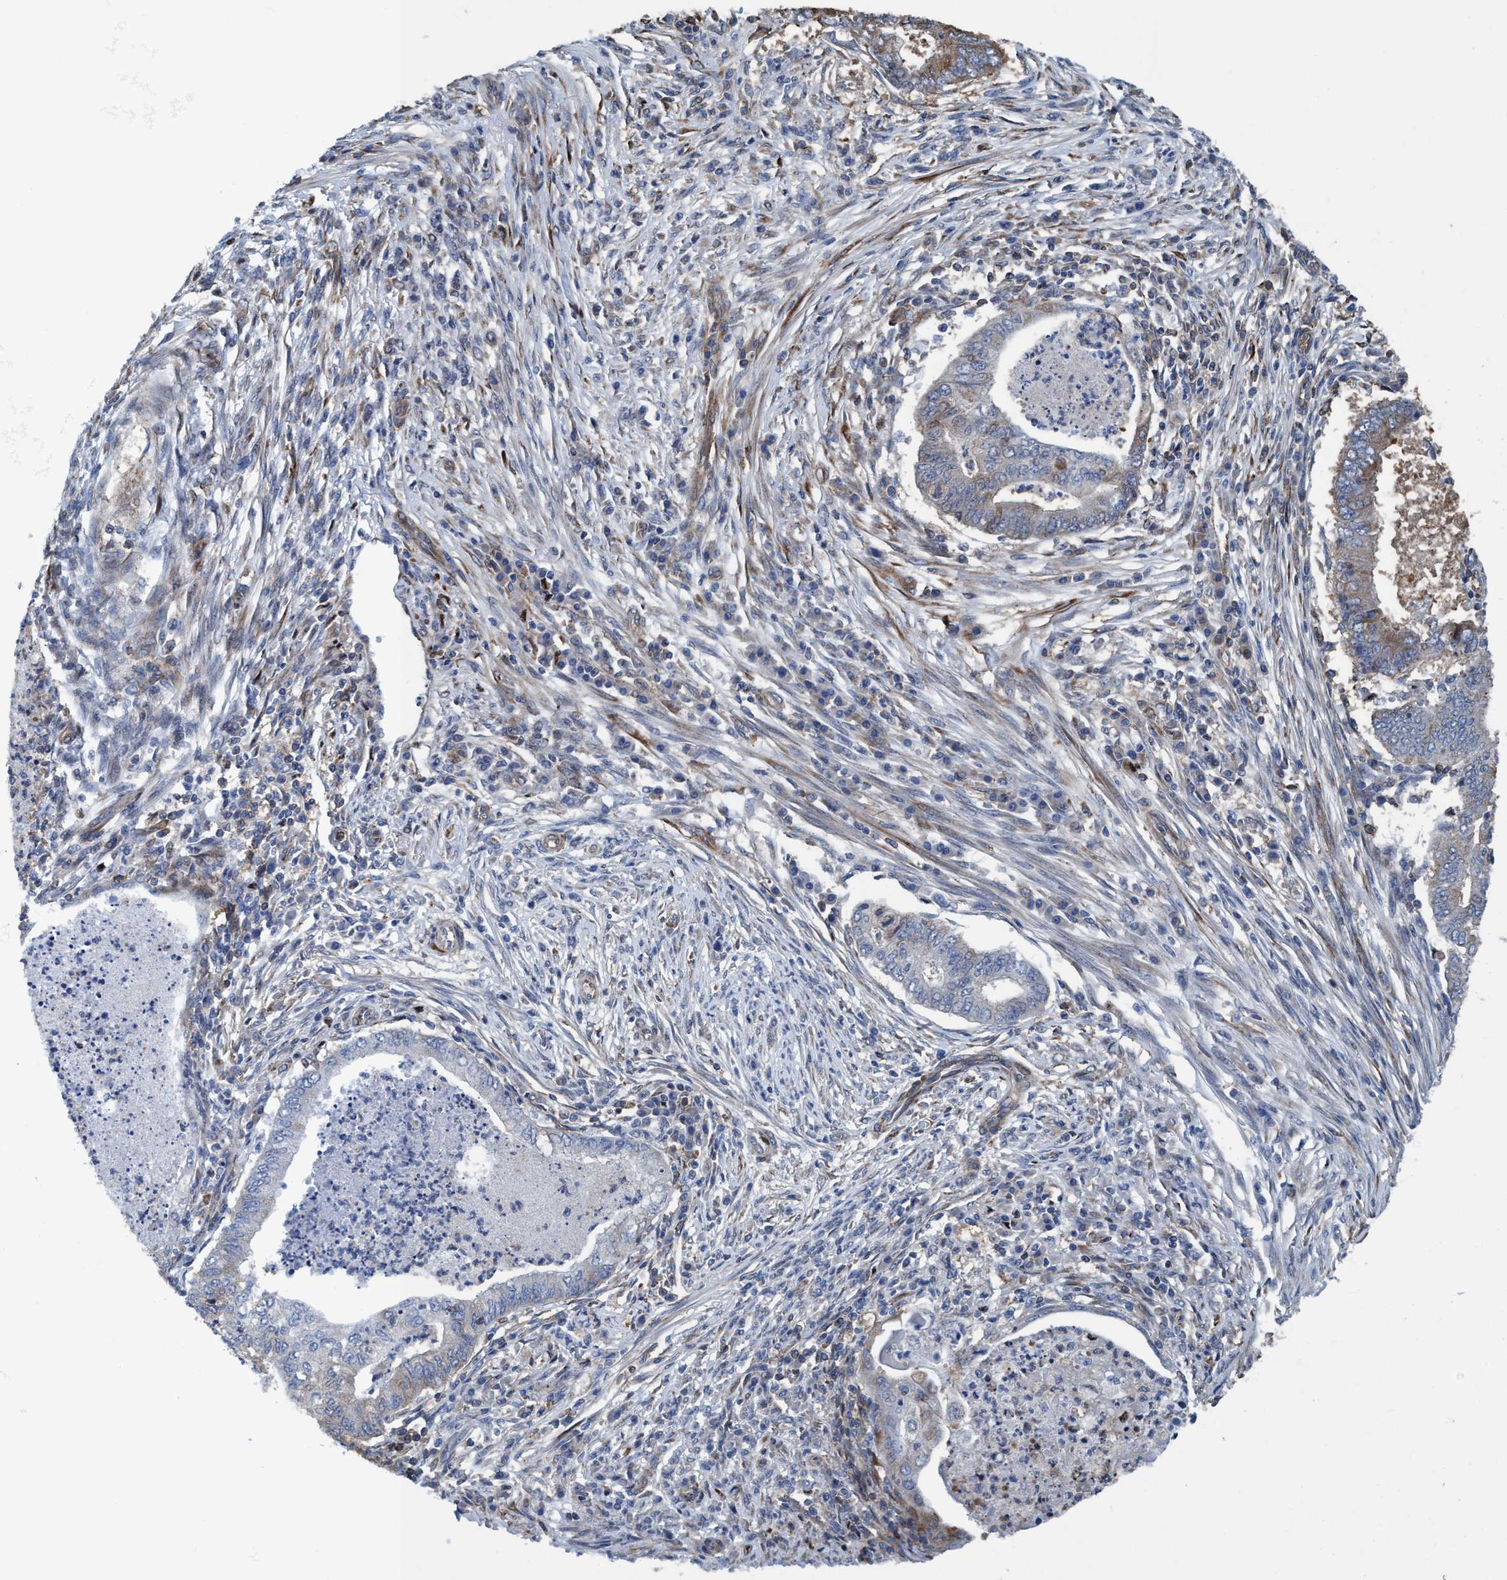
{"staining": {"intensity": "moderate", "quantity": "<25%", "location": "cytoplasmic/membranous"}, "tissue": "endometrial cancer", "cell_type": "Tumor cells", "image_type": "cancer", "snomed": [{"axis": "morphology", "description": "Polyp, NOS"}, {"axis": "morphology", "description": "Adenocarcinoma, NOS"}, {"axis": "morphology", "description": "Adenoma, NOS"}, {"axis": "topography", "description": "Endometrium"}], "caption": "Protein expression analysis of human endometrial cancer (polyp) reveals moderate cytoplasmic/membranous staining in approximately <25% of tumor cells.", "gene": "NMT1", "patient": {"sex": "female", "age": 79}}